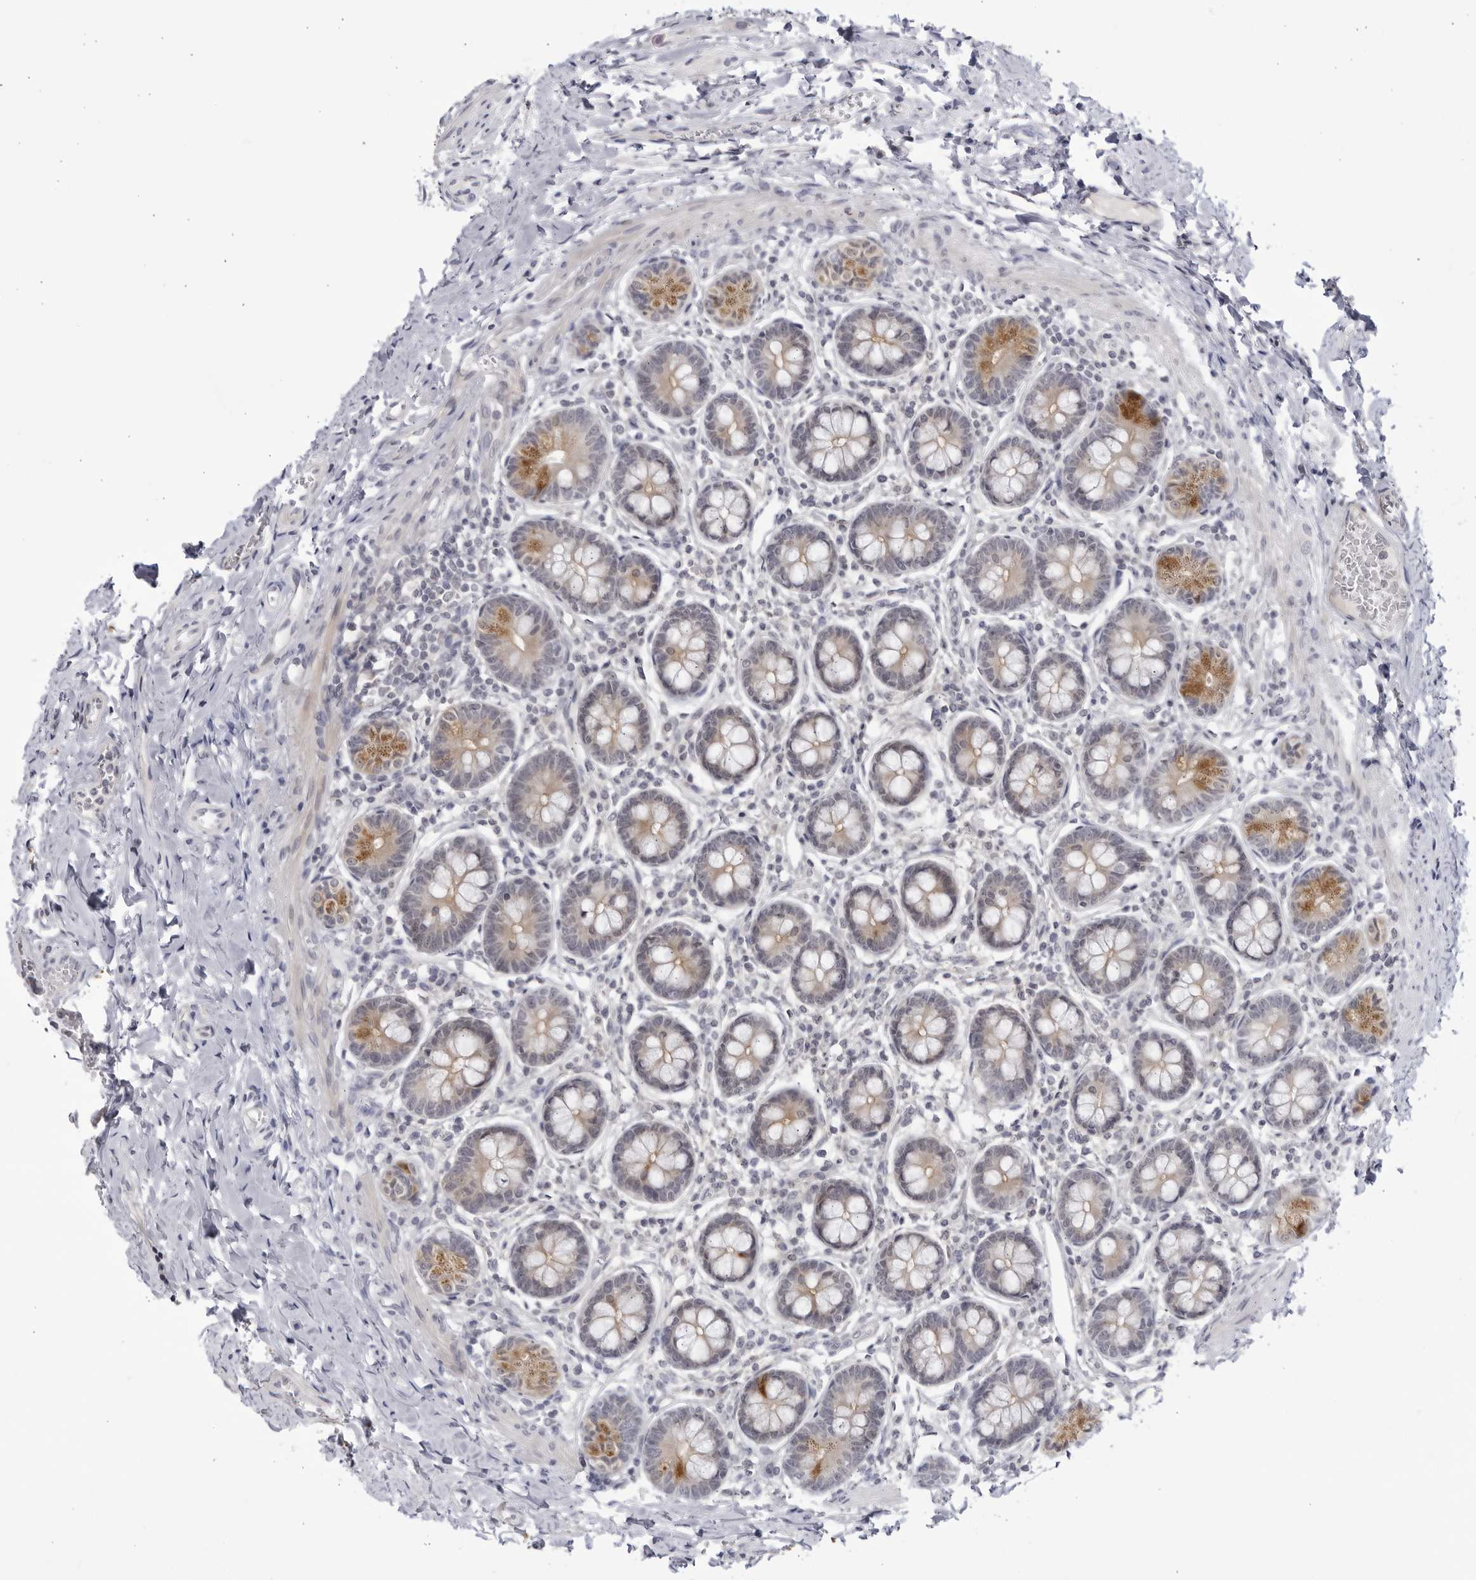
{"staining": {"intensity": "strong", "quantity": "25%-75%", "location": "cytoplasmic/membranous"}, "tissue": "small intestine", "cell_type": "Glandular cells", "image_type": "normal", "snomed": [{"axis": "morphology", "description": "Normal tissue, NOS"}, {"axis": "topography", "description": "Small intestine"}], "caption": "Immunohistochemical staining of normal human small intestine displays 25%-75% levels of strong cytoplasmic/membranous protein expression in about 25%-75% of glandular cells. The protein is stained brown, and the nuclei are stained in blue (DAB IHC with brightfield microscopy, high magnification).", "gene": "CNBD1", "patient": {"sex": "male", "age": 7}}